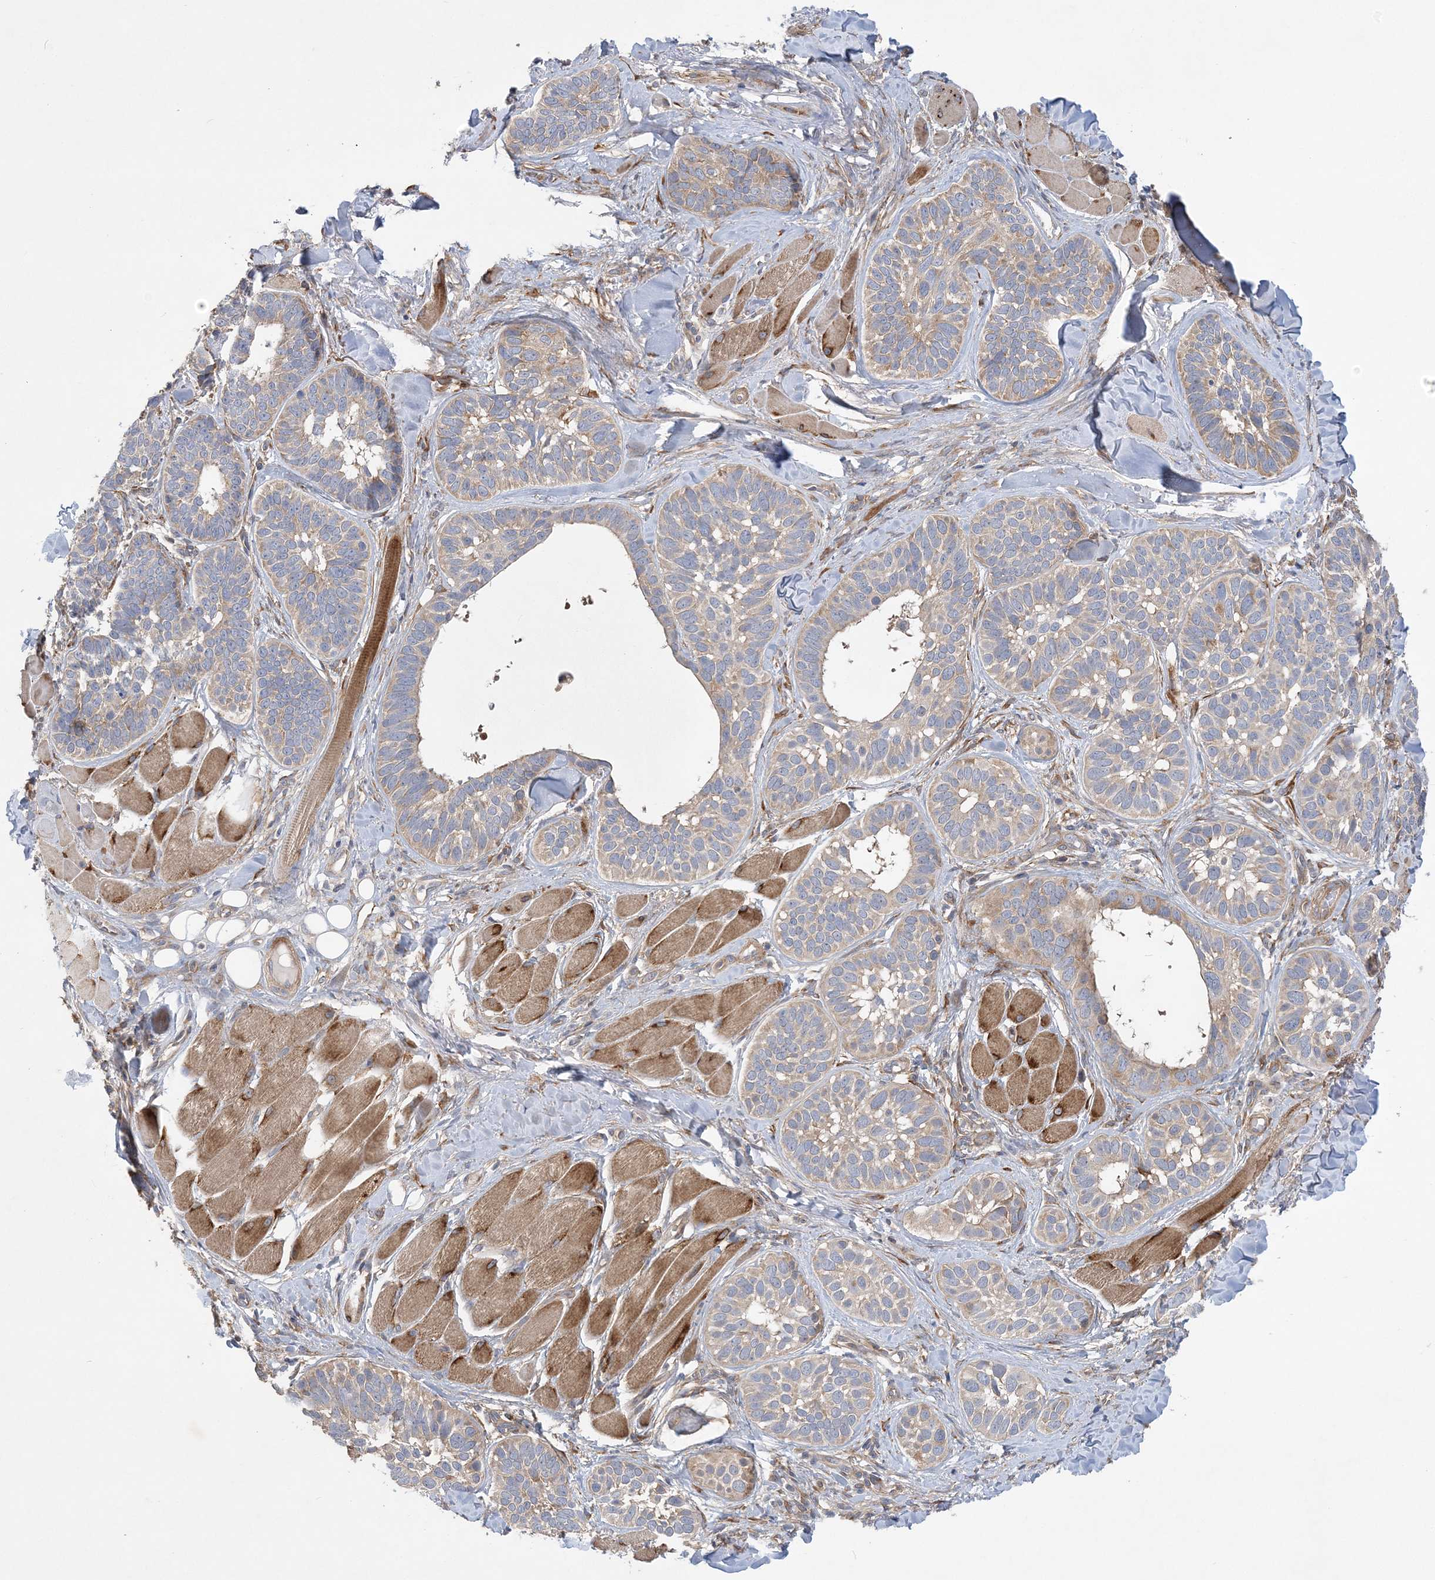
{"staining": {"intensity": "weak", "quantity": ">75%", "location": "cytoplasmic/membranous"}, "tissue": "skin cancer", "cell_type": "Tumor cells", "image_type": "cancer", "snomed": [{"axis": "morphology", "description": "Basal cell carcinoma"}, {"axis": "topography", "description": "Skin"}], "caption": "About >75% of tumor cells in human skin cancer (basal cell carcinoma) display weak cytoplasmic/membranous protein staining as visualized by brown immunohistochemical staining.", "gene": "MAP4K5", "patient": {"sex": "male", "age": 62}}